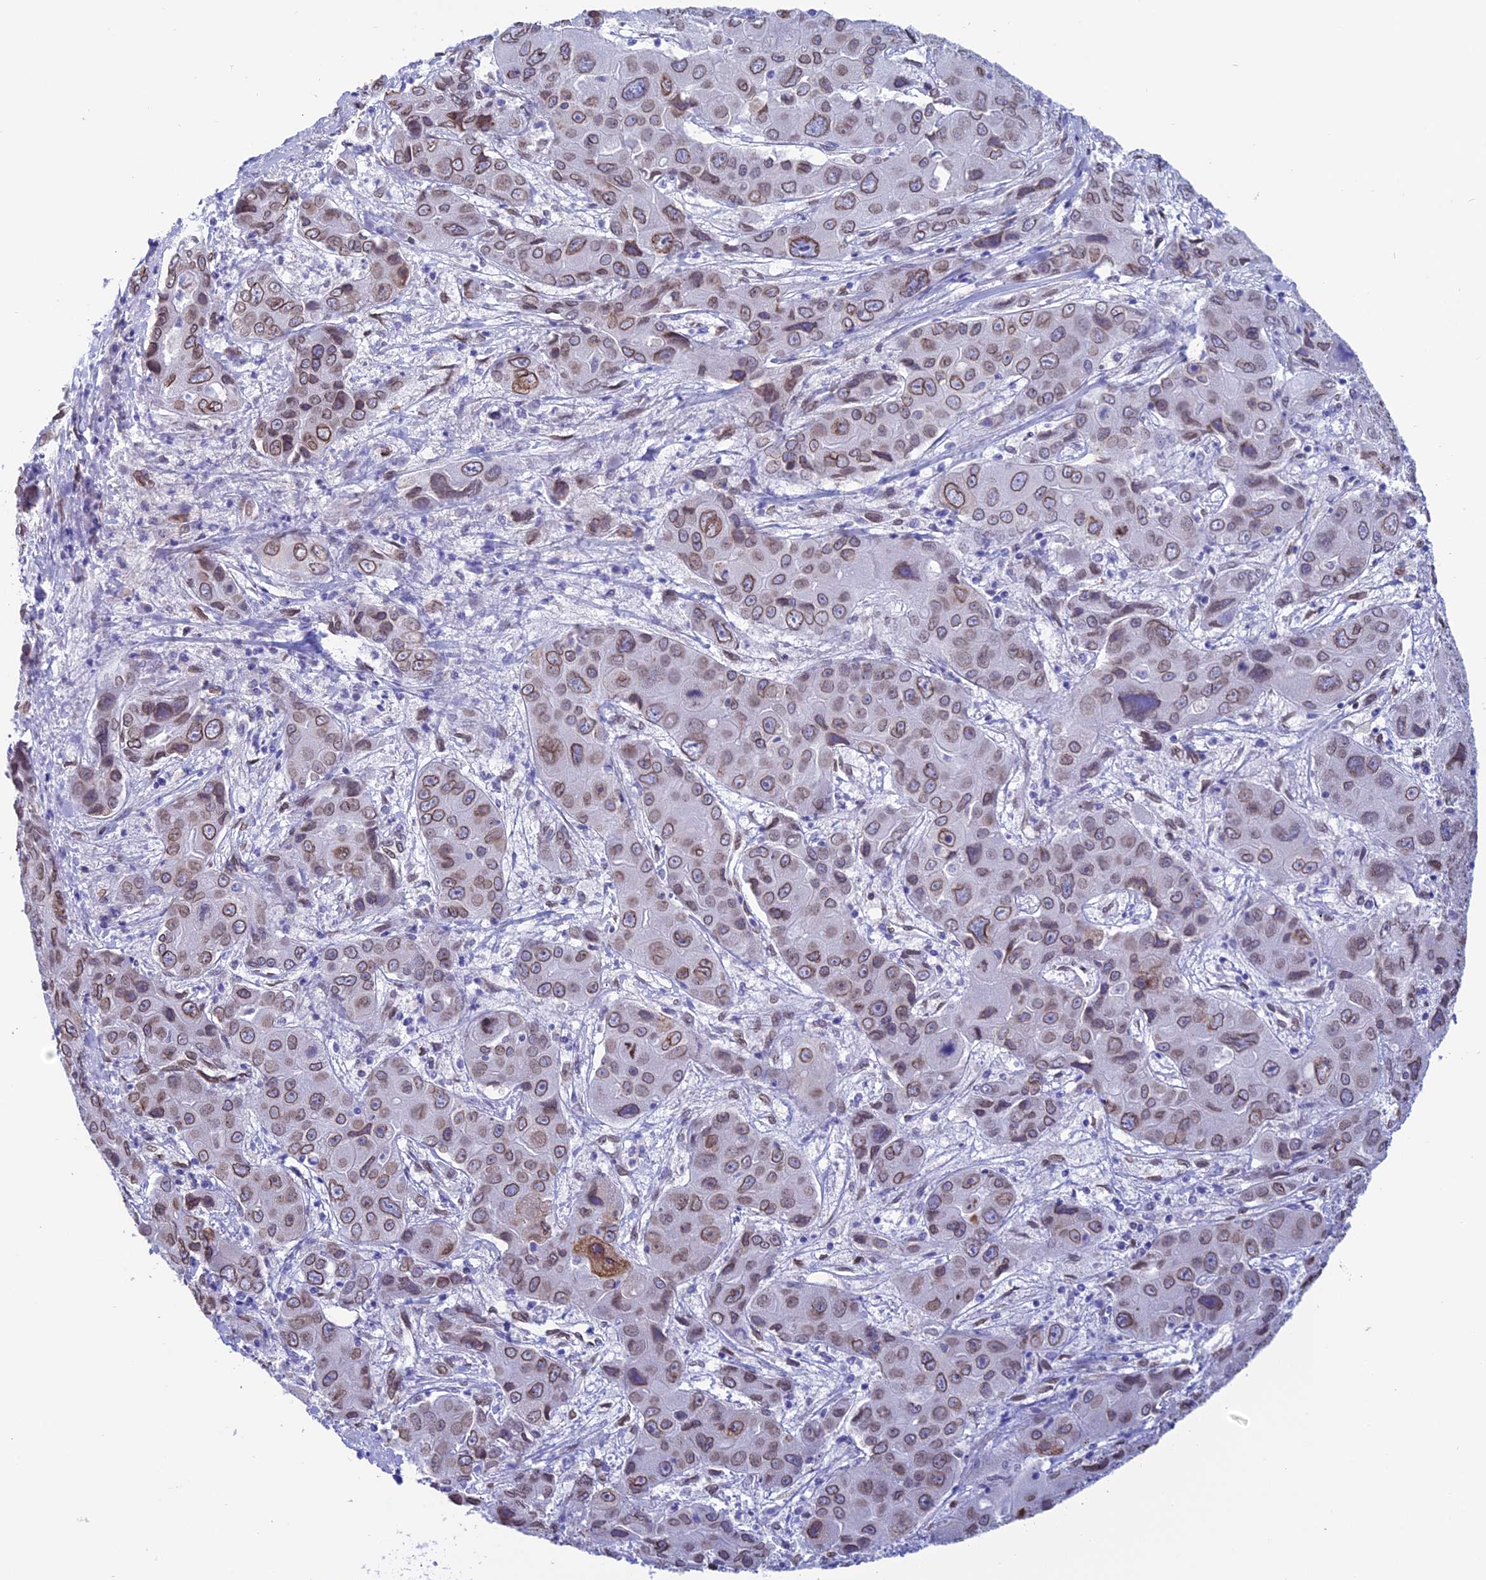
{"staining": {"intensity": "moderate", "quantity": ">75%", "location": "cytoplasmic/membranous,nuclear"}, "tissue": "liver cancer", "cell_type": "Tumor cells", "image_type": "cancer", "snomed": [{"axis": "morphology", "description": "Cholangiocarcinoma"}, {"axis": "topography", "description": "Liver"}], "caption": "Liver cancer stained with a protein marker displays moderate staining in tumor cells.", "gene": "TMPRSS7", "patient": {"sex": "male", "age": 67}}